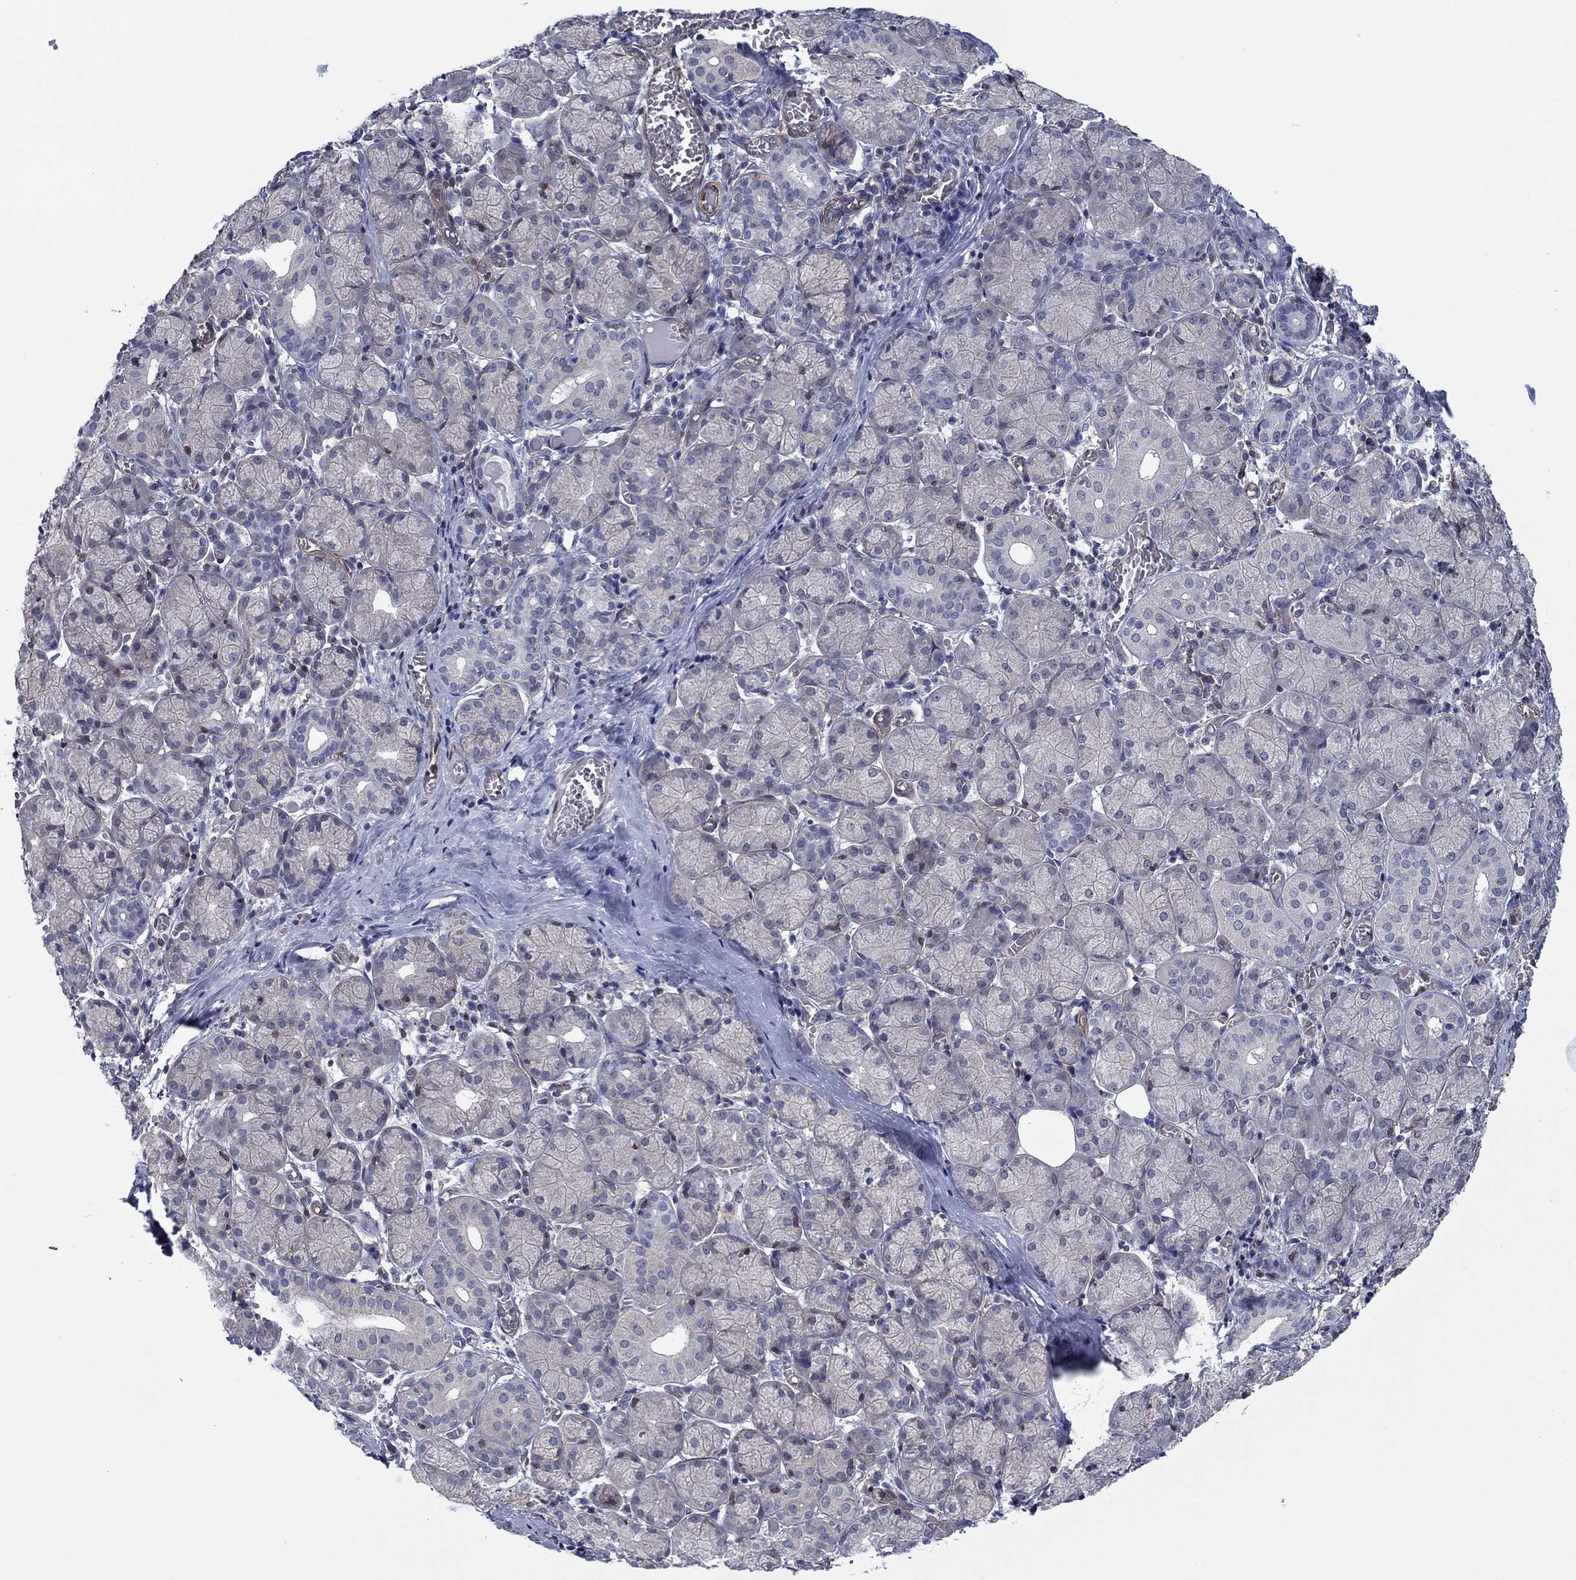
{"staining": {"intensity": "negative", "quantity": "none", "location": "none"}, "tissue": "salivary gland", "cell_type": "Glandular cells", "image_type": "normal", "snomed": [{"axis": "morphology", "description": "Normal tissue, NOS"}, {"axis": "topography", "description": "Salivary gland"}, {"axis": "topography", "description": "Peripheral nerve tissue"}], "caption": "There is no significant expression in glandular cells of salivary gland. (DAB (3,3'-diaminobenzidine) immunohistochemistry (IHC), high magnification).", "gene": "PSD4", "patient": {"sex": "female", "age": 24}}